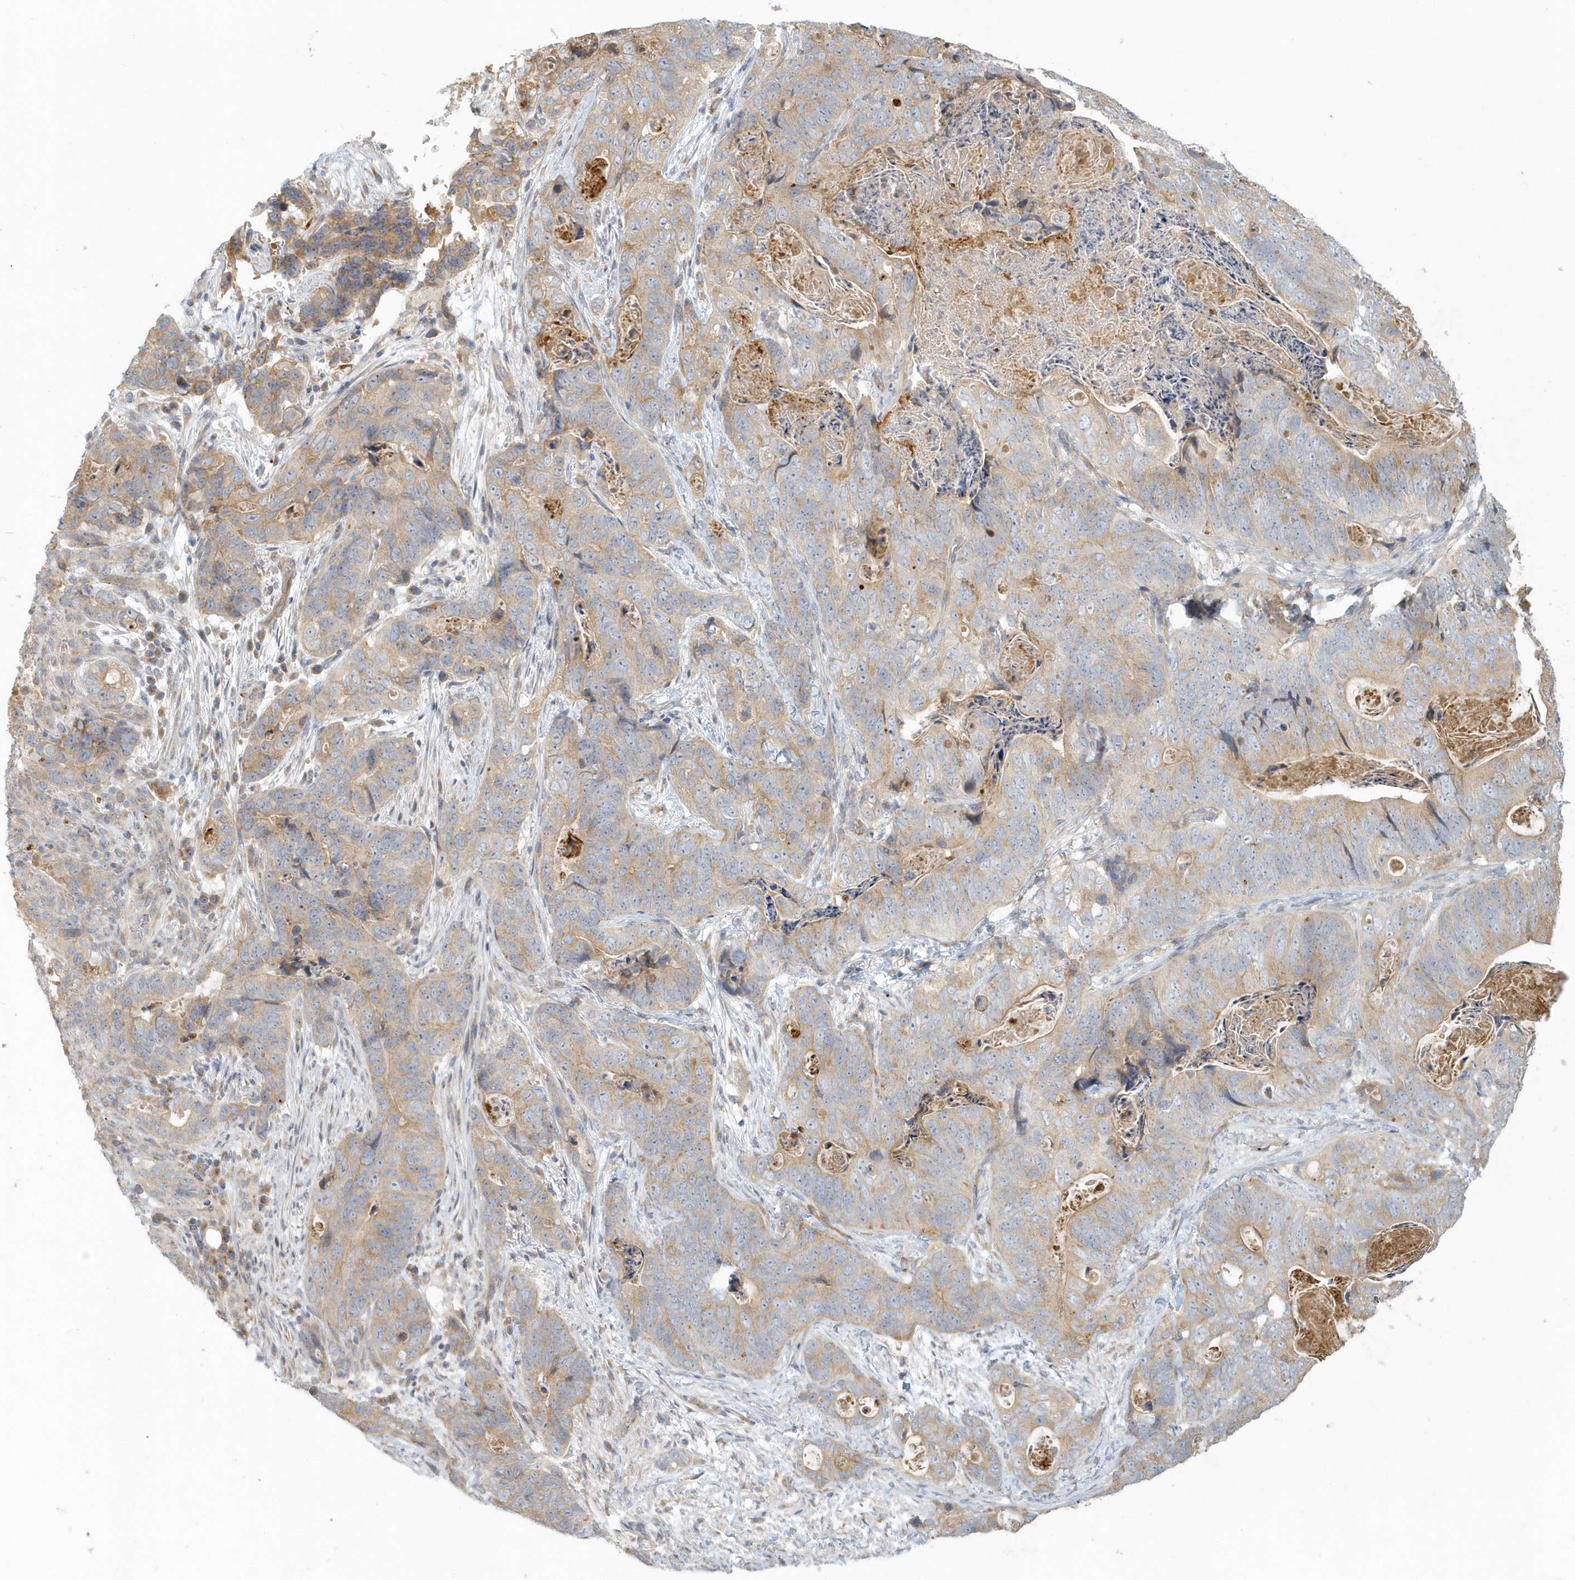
{"staining": {"intensity": "moderate", "quantity": "25%-75%", "location": "cytoplasmic/membranous"}, "tissue": "stomach cancer", "cell_type": "Tumor cells", "image_type": "cancer", "snomed": [{"axis": "morphology", "description": "Normal tissue, NOS"}, {"axis": "morphology", "description": "Adenocarcinoma, NOS"}, {"axis": "topography", "description": "Stomach"}], "caption": "Human adenocarcinoma (stomach) stained with a protein marker reveals moderate staining in tumor cells.", "gene": "NAPB", "patient": {"sex": "female", "age": 89}}